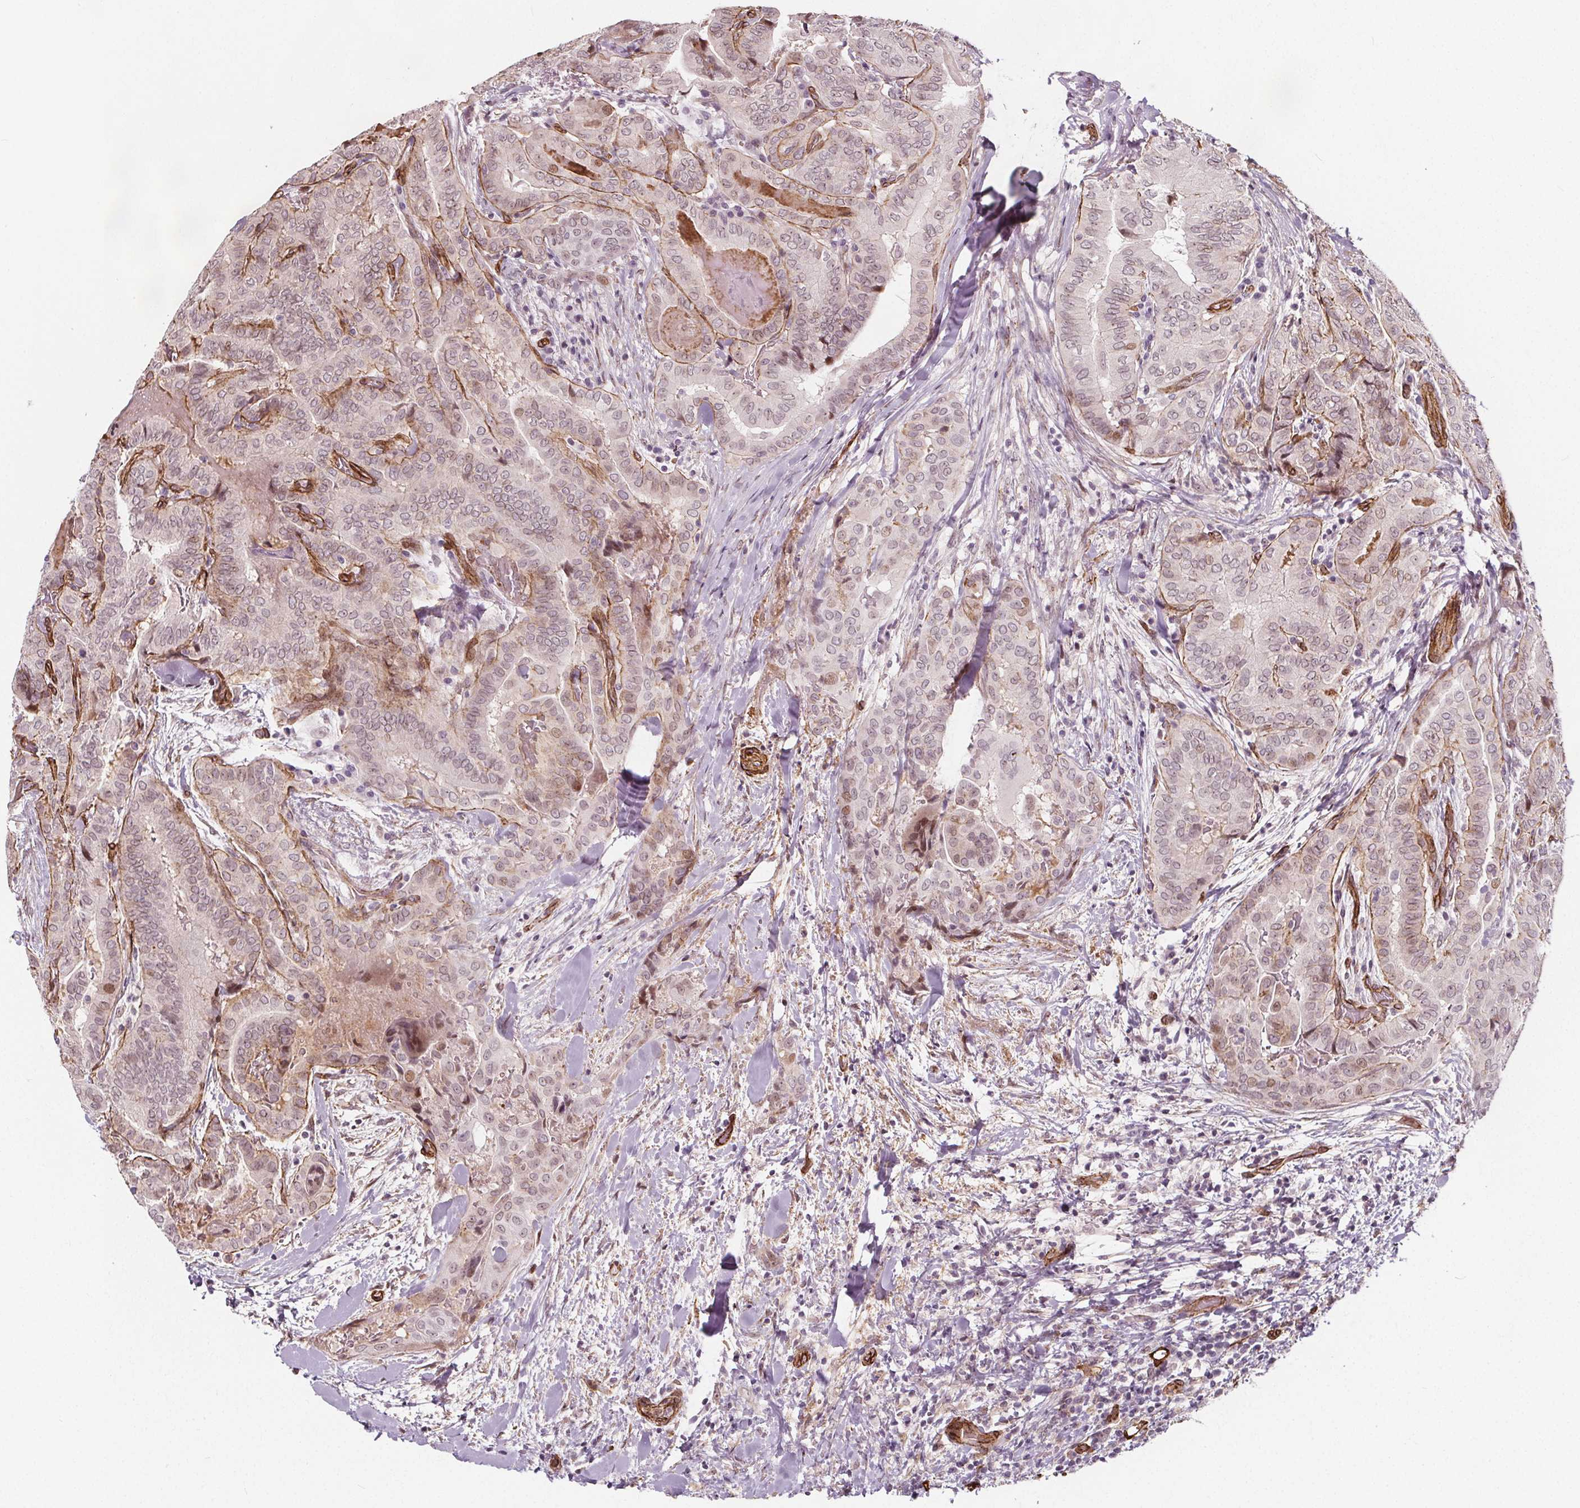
{"staining": {"intensity": "weak", "quantity": "<25%", "location": "nuclear"}, "tissue": "thyroid cancer", "cell_type": "Tumor cells", "image_type": "cancer", "snomed": [{"axis": "morphology", "description": "Papillary adenocarcinoma, NOS"}, {"axis": "topography", "description": "Thyroid gland"}], "caption": "The IHC histopathology image has no significant staining in tumor cells of papillary adenocarcinoma (thyroid) tissue.", "gene": "HAS1", "patient": {"sex": "female", "age": 61}}